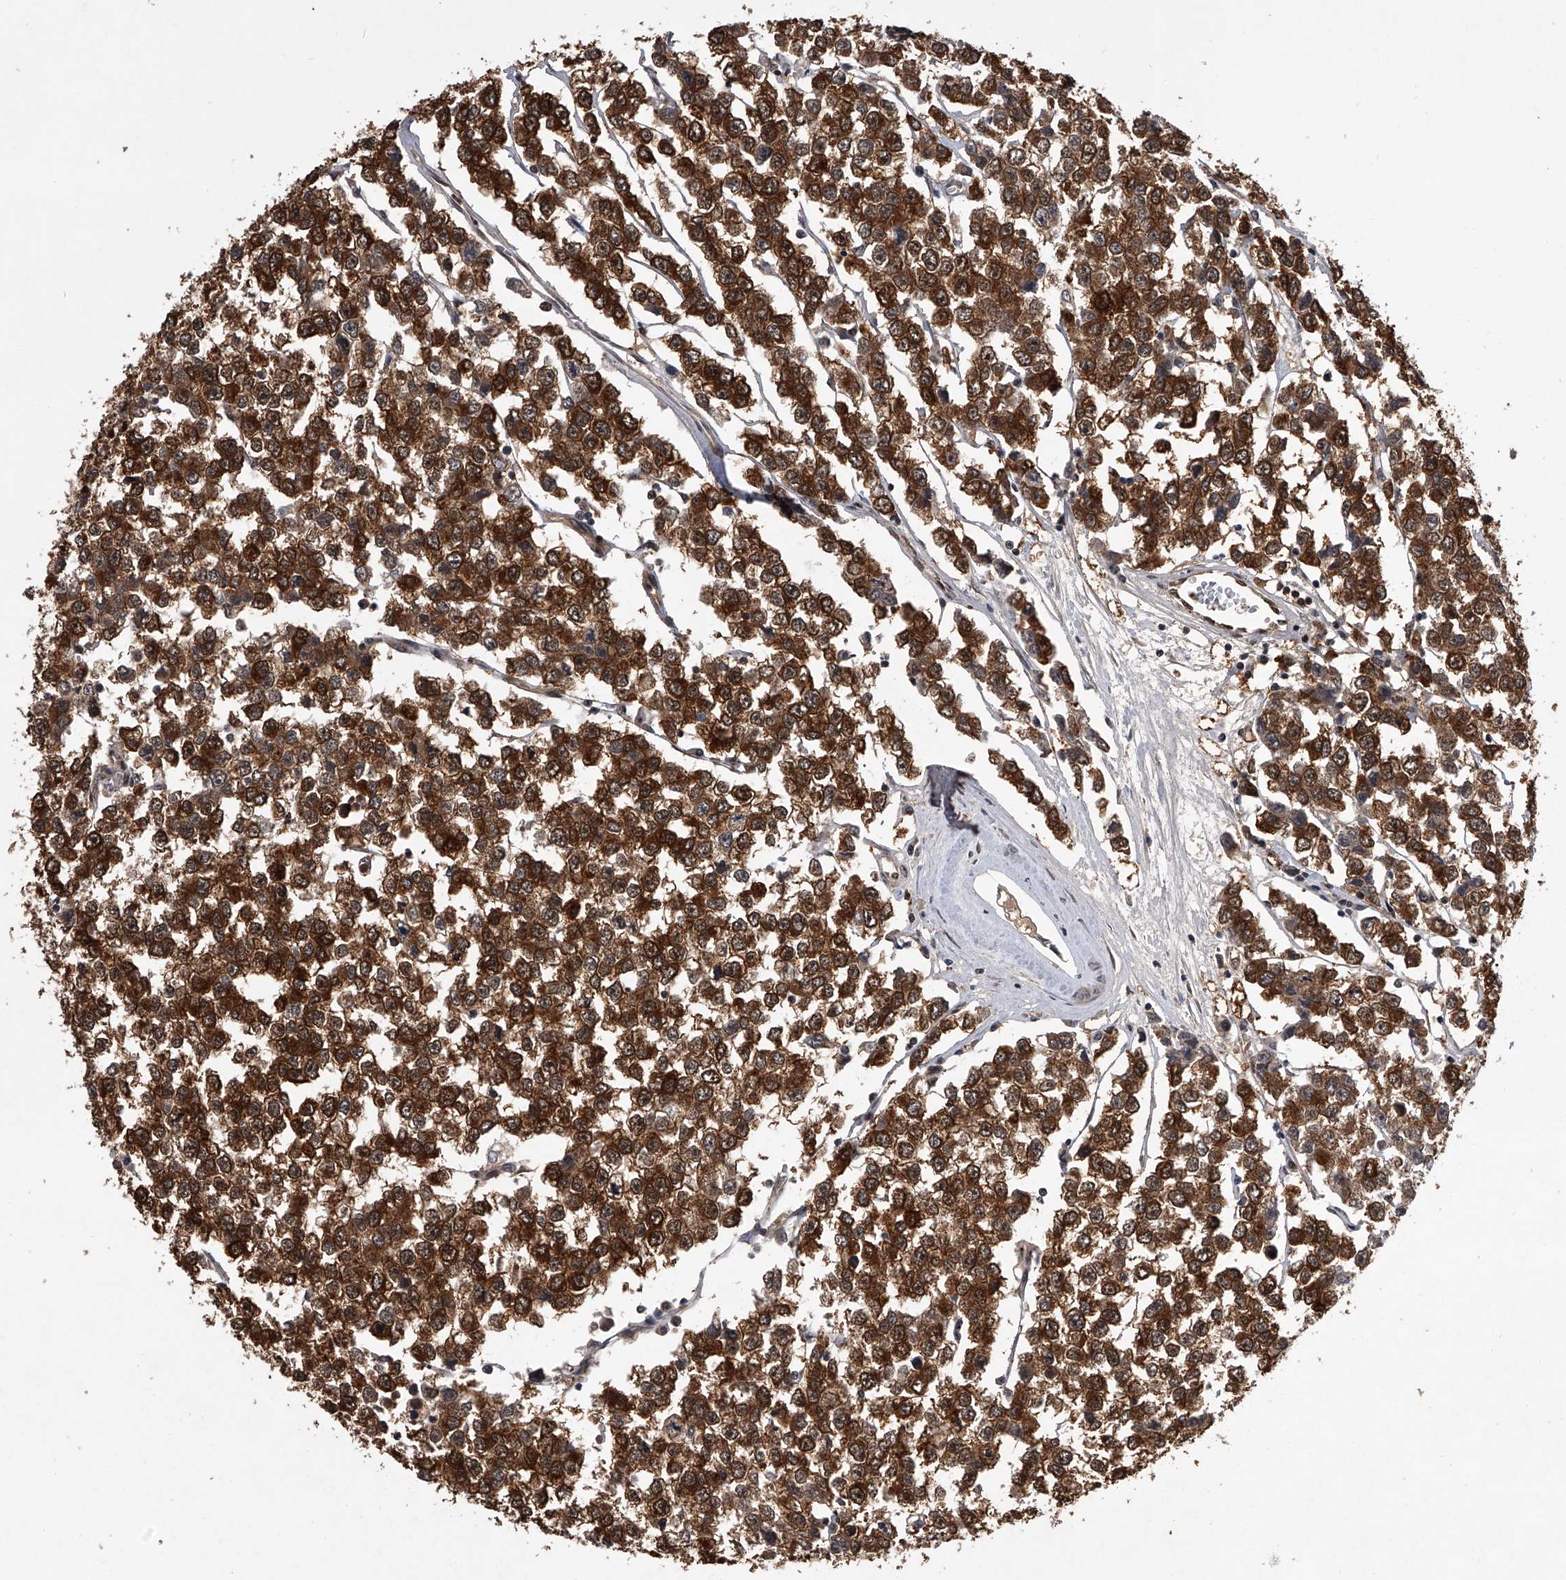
{"staining": {"intensity": "strong", "quantity": ">75%", "location": "cytoplasmic/membranous"}, "tissue": "testis cancer", "cell_type": "Tumor cells", "image_type": "cancer", "snomed": [{"axis": "morphology", "description": "Seminoma, NOS"}, {"axis": "morphology", "description": "Carcinoma, Embryonal, NOS"}, {"axis": "topography", "description": "Testis"}], "caption": "IHC of human embryonal carcinoma (testis) demonstrates high levels of strong cytoplasmic/membranous staining in about >75% of tumor cells. Nuclei are stained in blue.", "gene": "TSNAX", "patient": {"sex": "male", "age": 52}}